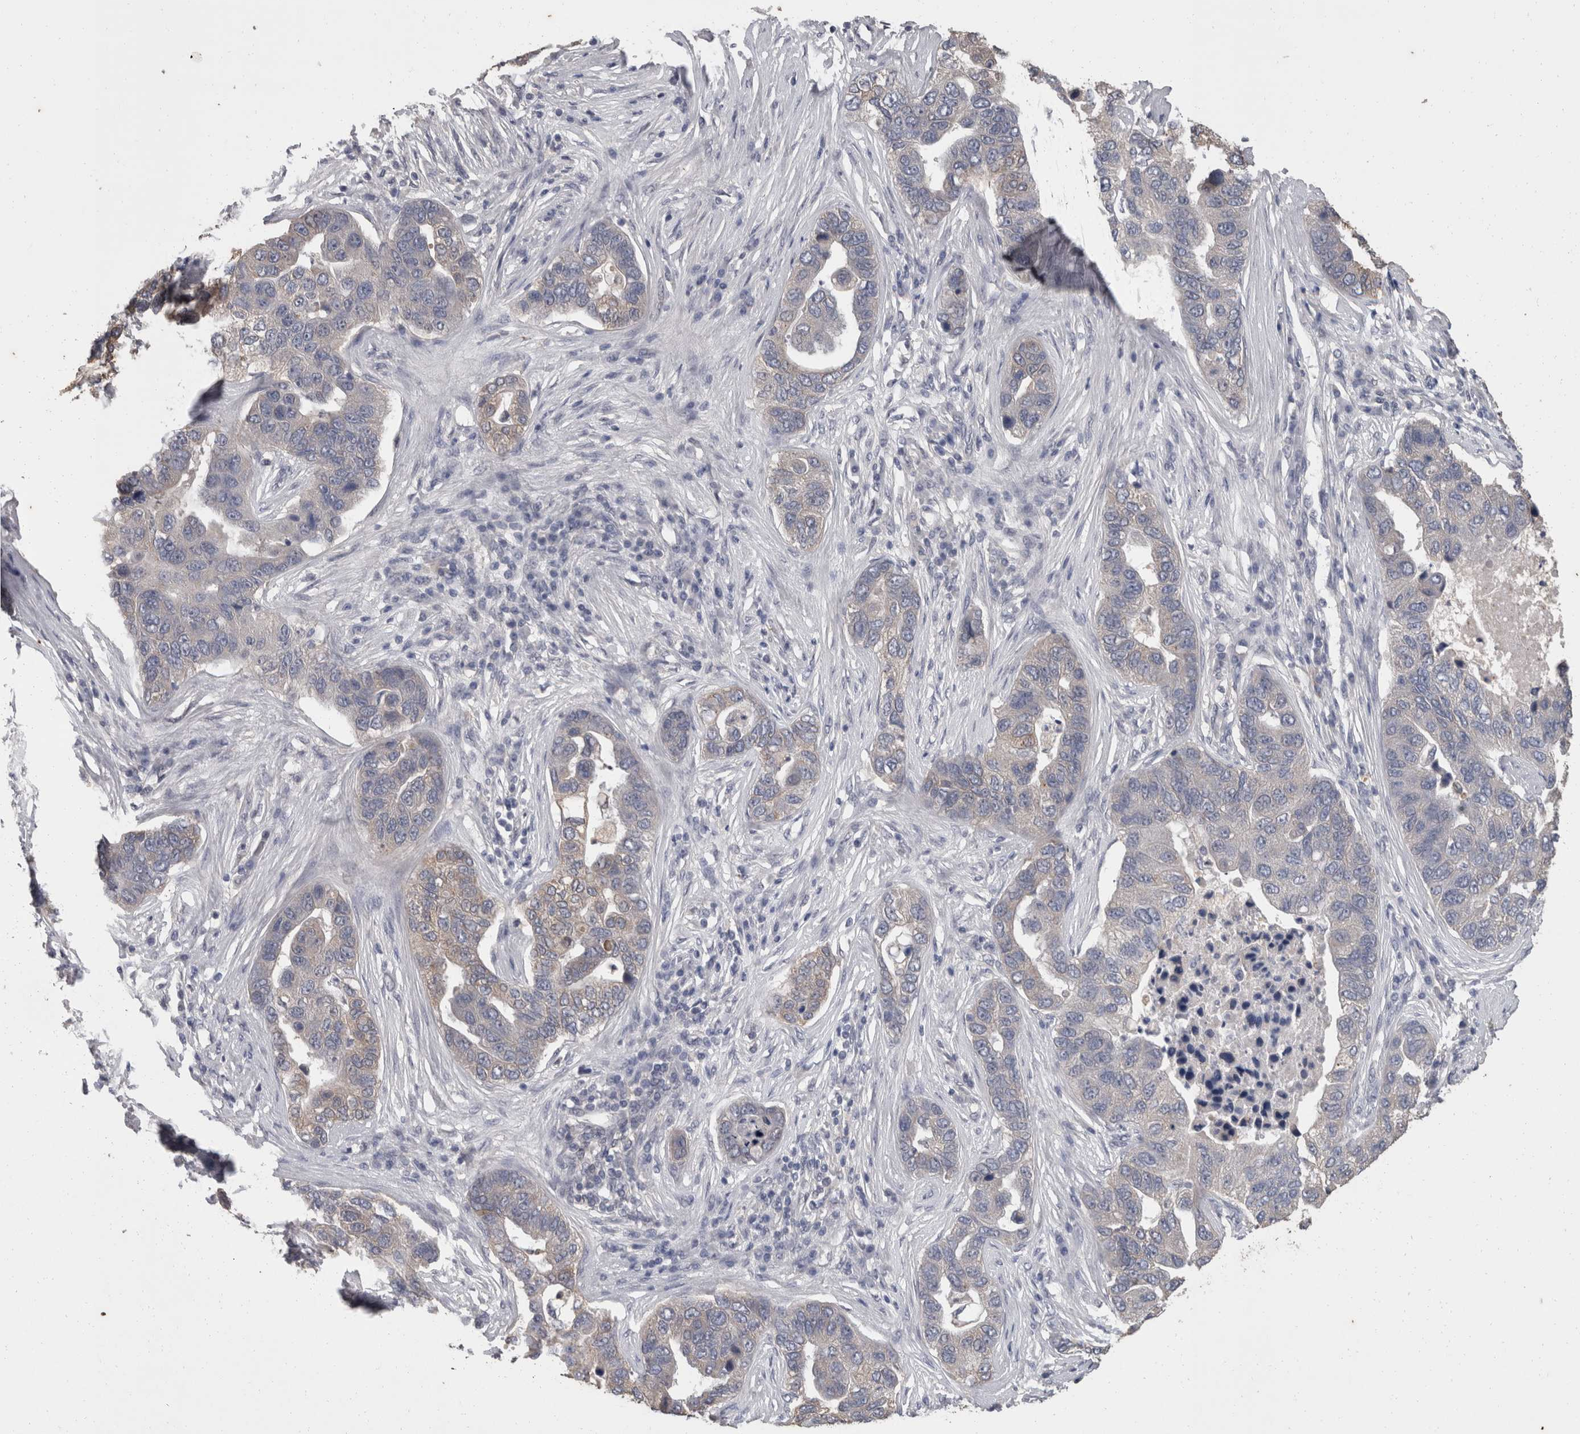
{"staining": {"intensity": "weak", "quantity": "25%-75%", "location": "cytoplasmic/membranous"}, "tissue": "pancreatic cancer", "cell_type": "Tumor cells", "image_type": "cancer", "snomed": [{"axis": "morphology", "description": "Adenocarcinoma, NOS"}, {"axis": "topography", "description": "Pancreas"}], "caption": "Immunohistochemical staining of pancreatic adenocarcinoma demonstrates low levels of weak cytoplasmic/membranous protein staining in approximately 25%-75% of tumor cells.", "gene": "FHOD3", "patient": {"sex": "female", "age": 61}}